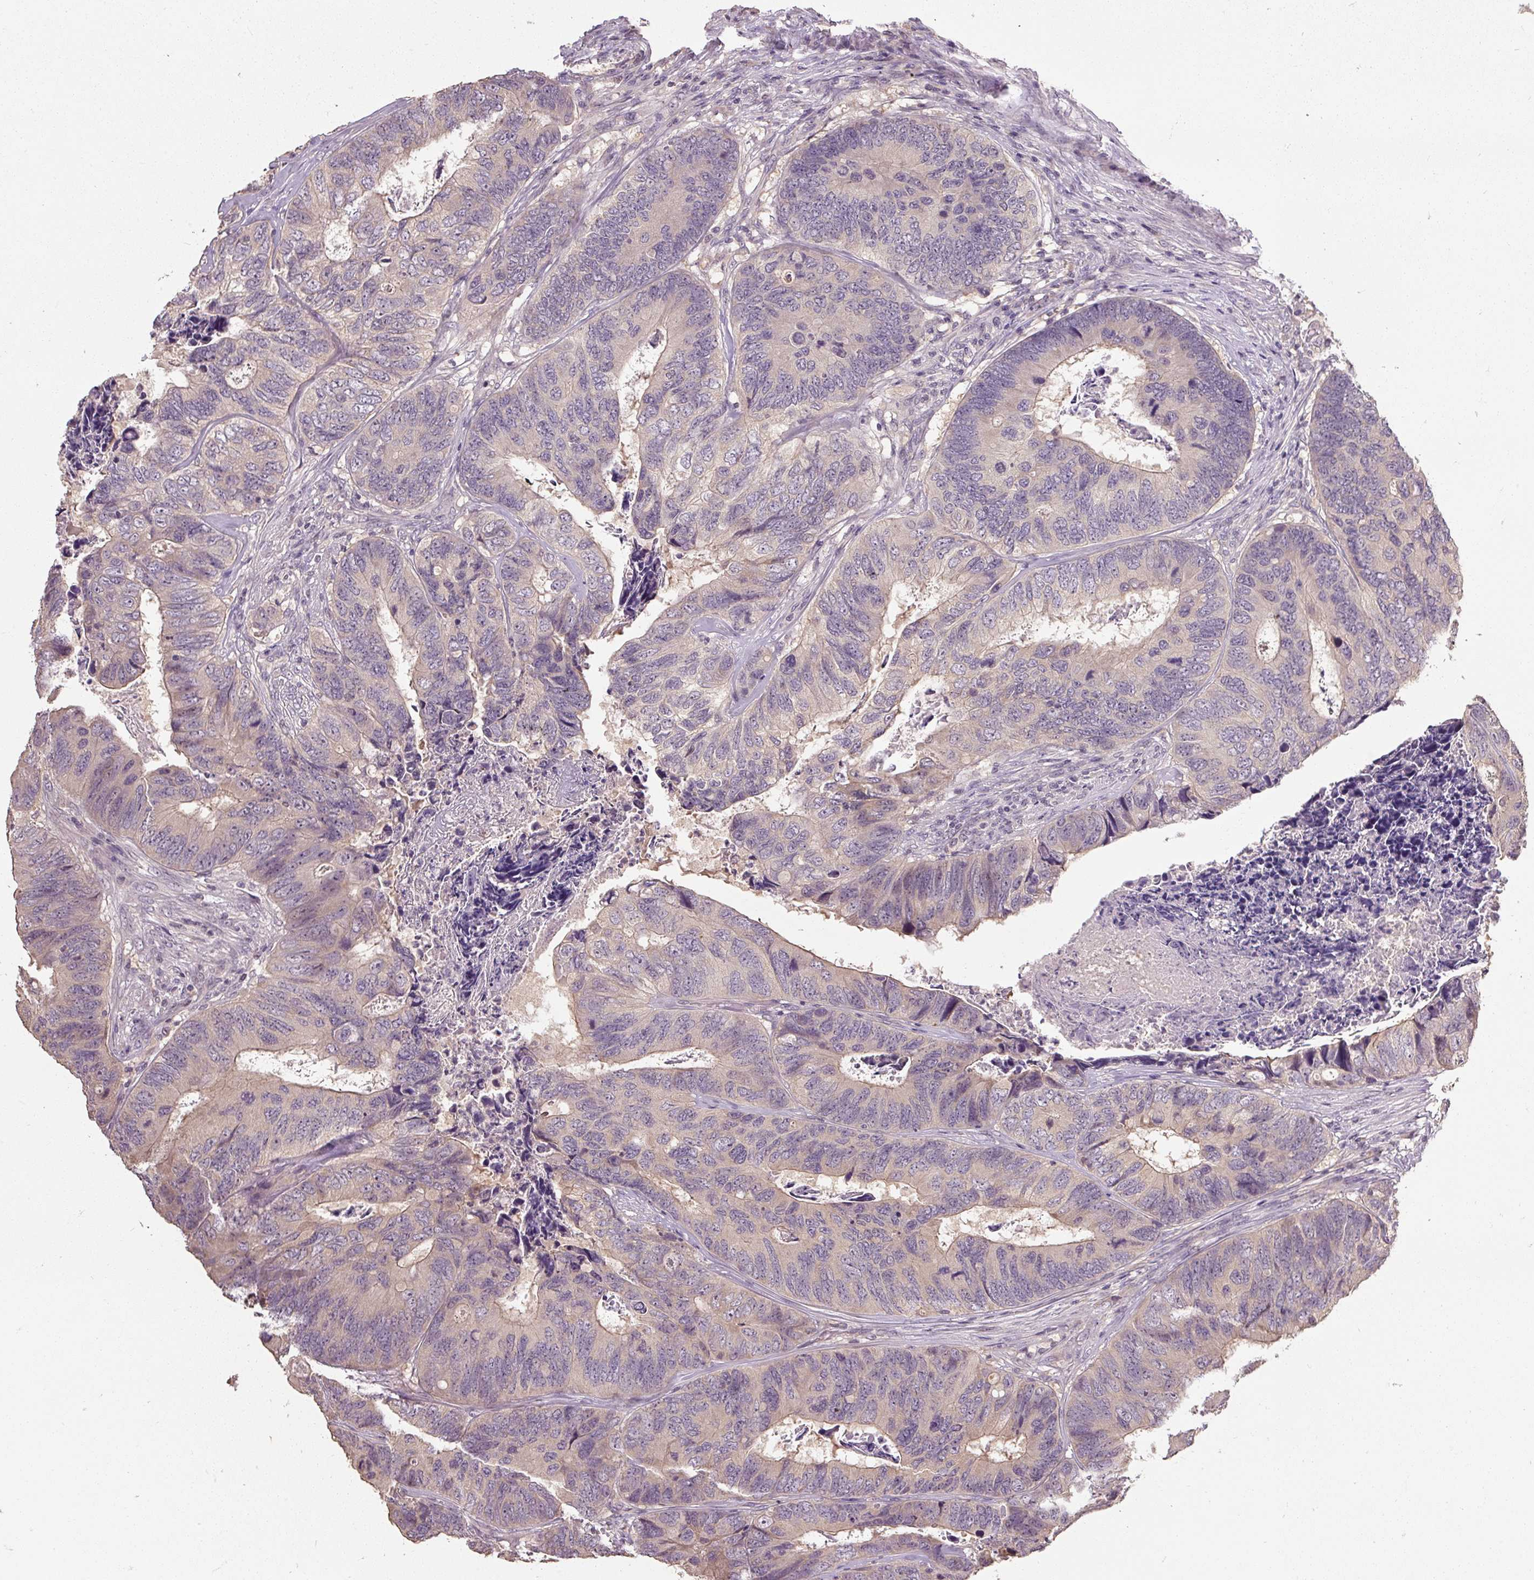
{"staining": {"intensity": "weak", "quantity": "<25%", "location": "cytoplasmic/membranous"}, "tissue": "colorectal cancer", "cell_type": "Tumor cells", "image_type": "cancer", "snomed": [{"axis": "morphology", "description": "Adenocarcinoma, NOS"}, {"axis": "topography", "description": "Colon"}], "caption": "This histopathology image is of colorectal cancer stained with immunohistochemistry to label a protein in brown with the nuclei are counter-stained blue. There is no staining in tumor cells. (DAB (3,3'-diaminobenzidine) immunohistochemistry, high magnification).", "gene": "CFAP65", "patient": {"sex": "female", "age": 67}}